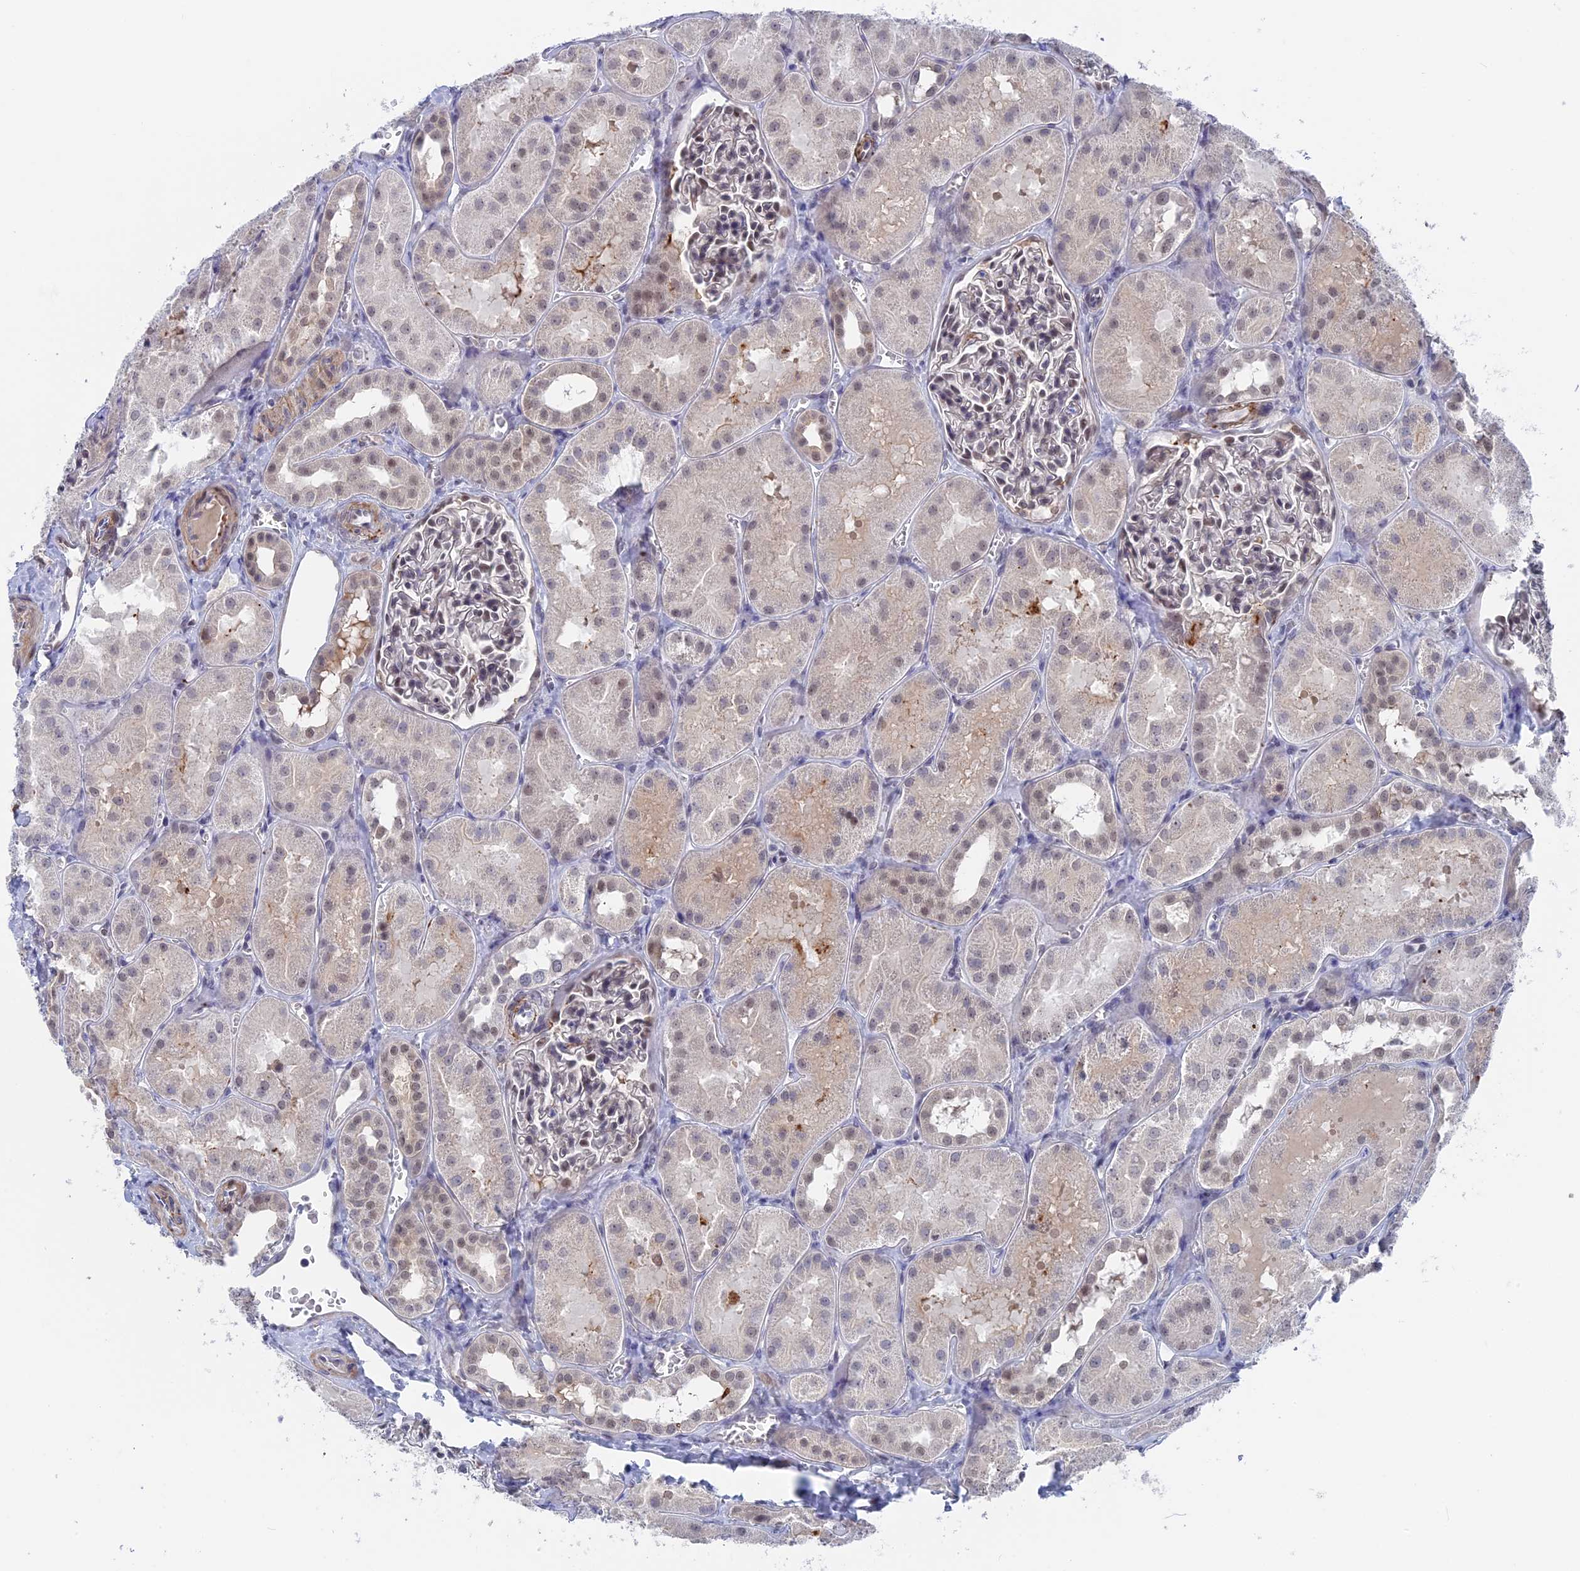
{"staining": {"intensity": "weak", "quantity": "25%-75%", "location": "nuclear"}, "tissue": "kidney", "cell_type": "Cells in glomeruli", "image_type": "normal", "snomed": [{"axis": "morphology", "description": "Normal tissue, NOS"}, {"axis": "topography", "description": "Kidney"}, {"axis": "topography", "description": "Urinary bladder"}], "caption": "This histopathology image shows benign kidney stained with immunohistochemistry (IHC) to label a protein in brown. The nuclear of cells in glomeruli show weak positivity for the protein. Nuclei are counter-stained blue.", "gene": "BRD2", "patient": {"sex": "male", "age": 16}}